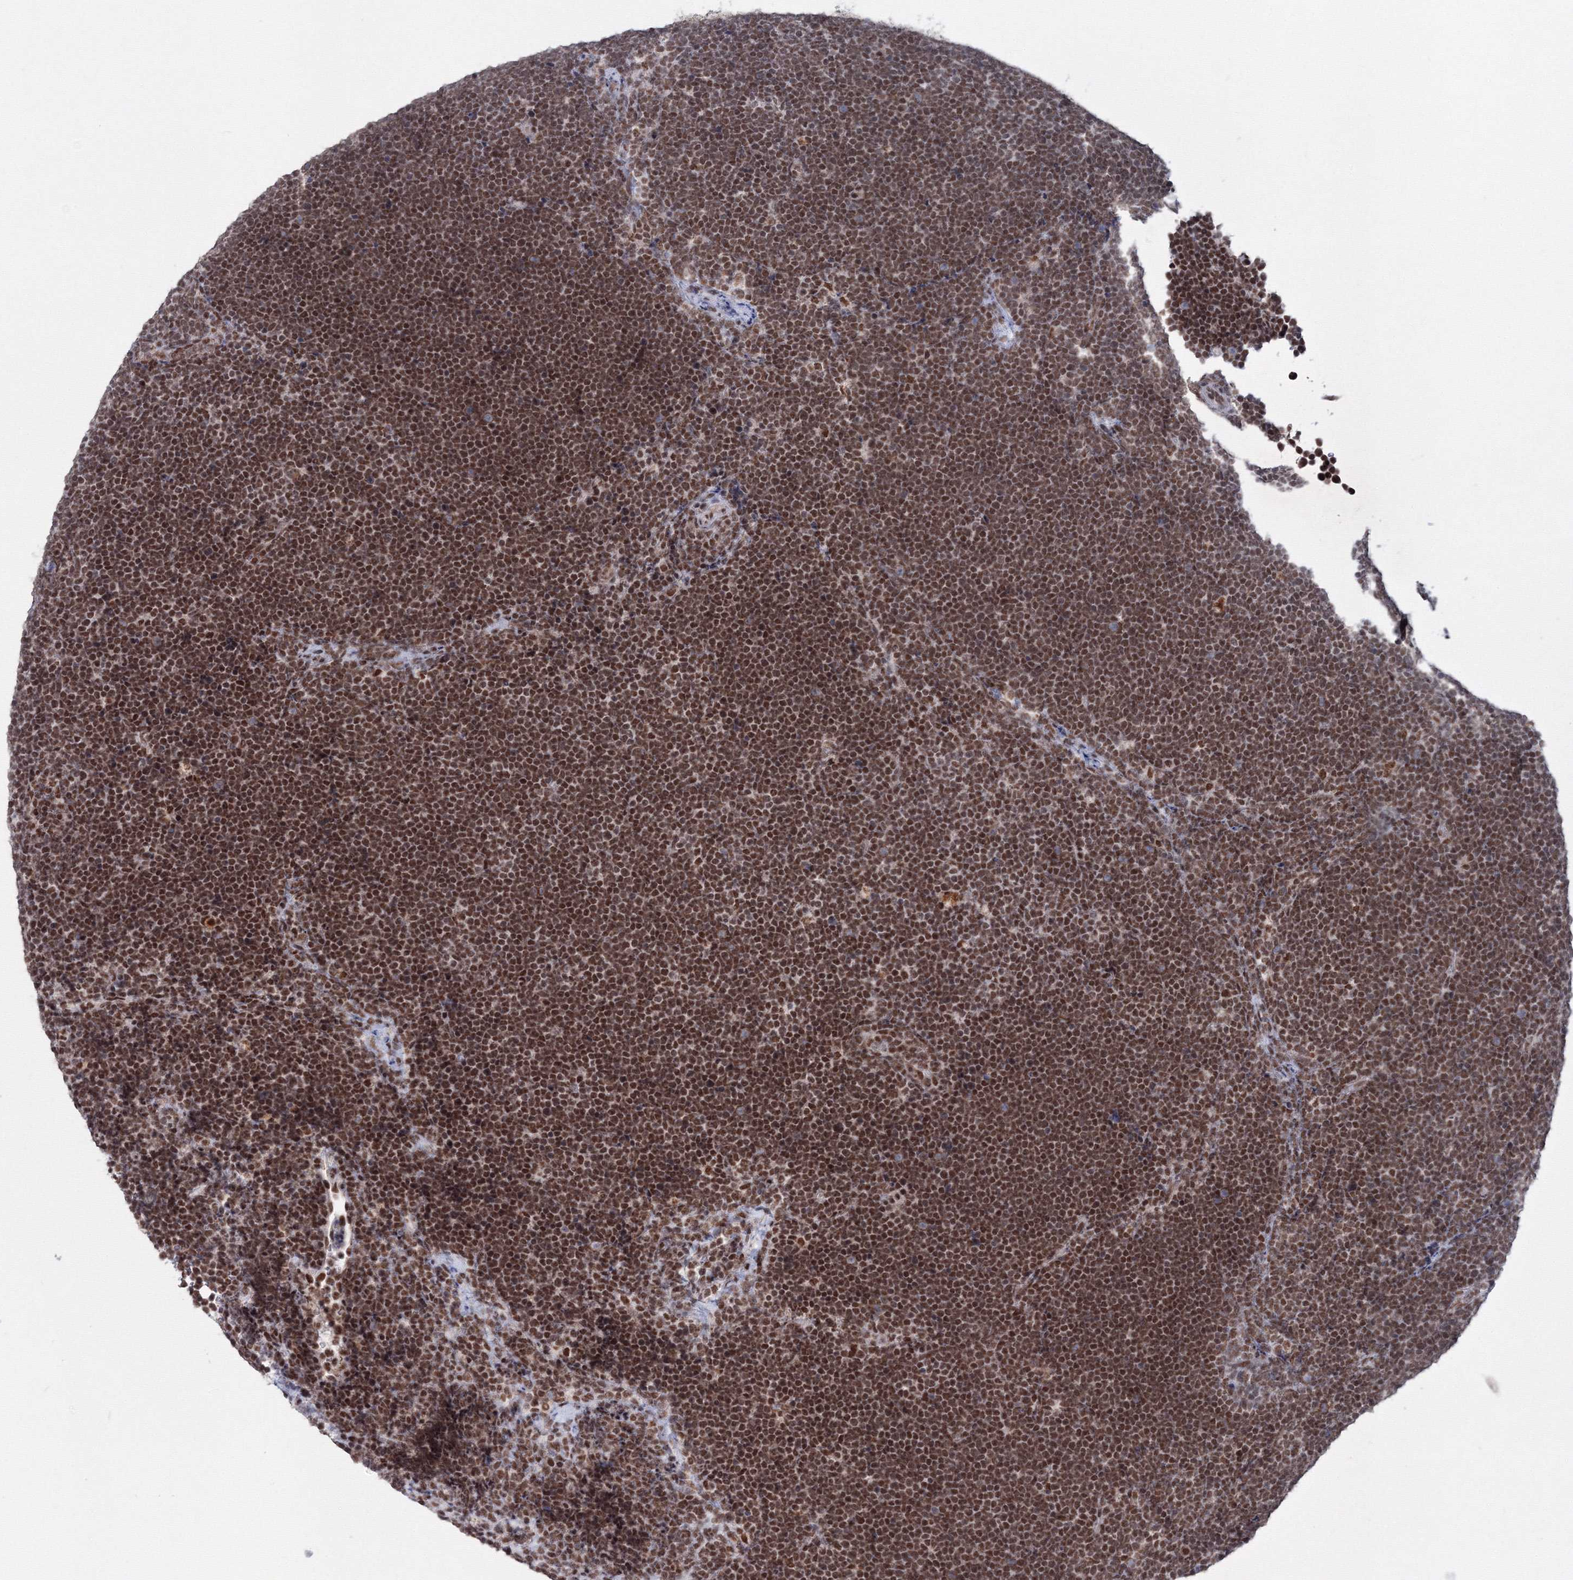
{"staining": {"intensity": "strong", "quantity": ">75%", "location": "nuclear"}, "tissue": "lymphoma", "cell_type": "Tumor cells", "image_type": "cancer", "snomed": [{"axis": "morphology", "description": "Malignant lymphoma, non-Hodgkin's type, High grade"}, {"axis": "topography", "description": "Lymph node"}], "caption": "The photomicrograph demonstrates immunohistochemical staining of malignant lymphoma, non-Hodgkin's type (high-grade). There is strong nuclear expression is seen in approximately >75% of tumor cells. (DAB (3,3'-diaminobenzidine) IHC with brightfield microscopy, high magnification).", "gene": "SF3B6", "patient": {"sex": "male", "age": 13}}